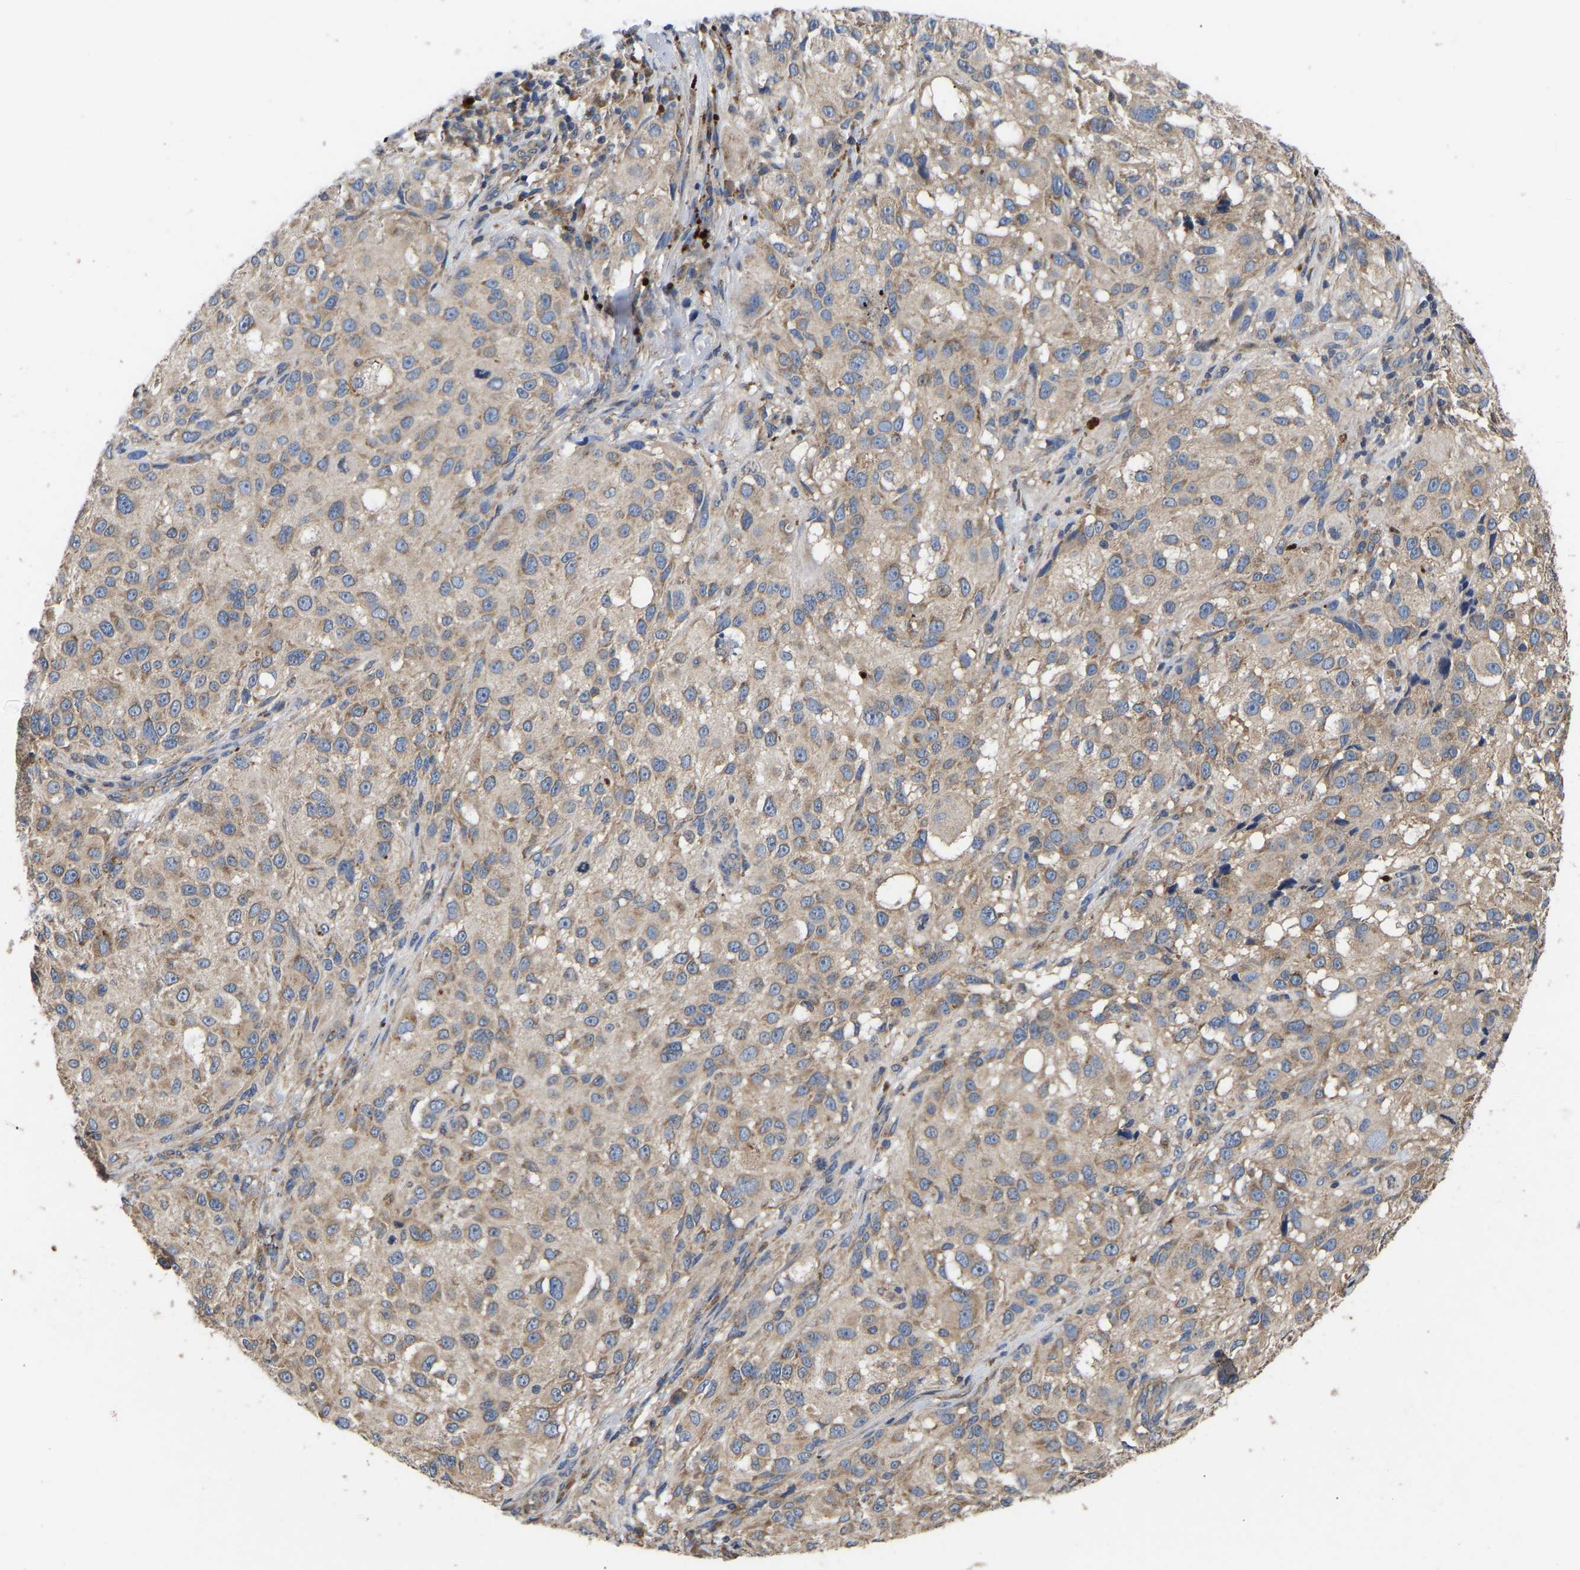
{"staining": {"intensity": "weak", "quantity": ">75%", "location": "cytoplasmic/membranous"}, "tissue": "melanoma", "cell_type": "Tumor cells", "image_type": "cancer", "snomed": [{"axis": "morphology", "description": "Necrosis, NOS"}, {"axis": "morphology", "description": "Malignant melanoma, NOS"}, {"axis": "topography", "description": "Skin"}], "caption": "Malignant melanoma tissue displays weak cytoplasmic/membranous positivity in approximately >75% of tumor cells, visualized by immunohistochemistry.", "gene": "AIMP2", "patient": {"sex": "female", "age": 87}}